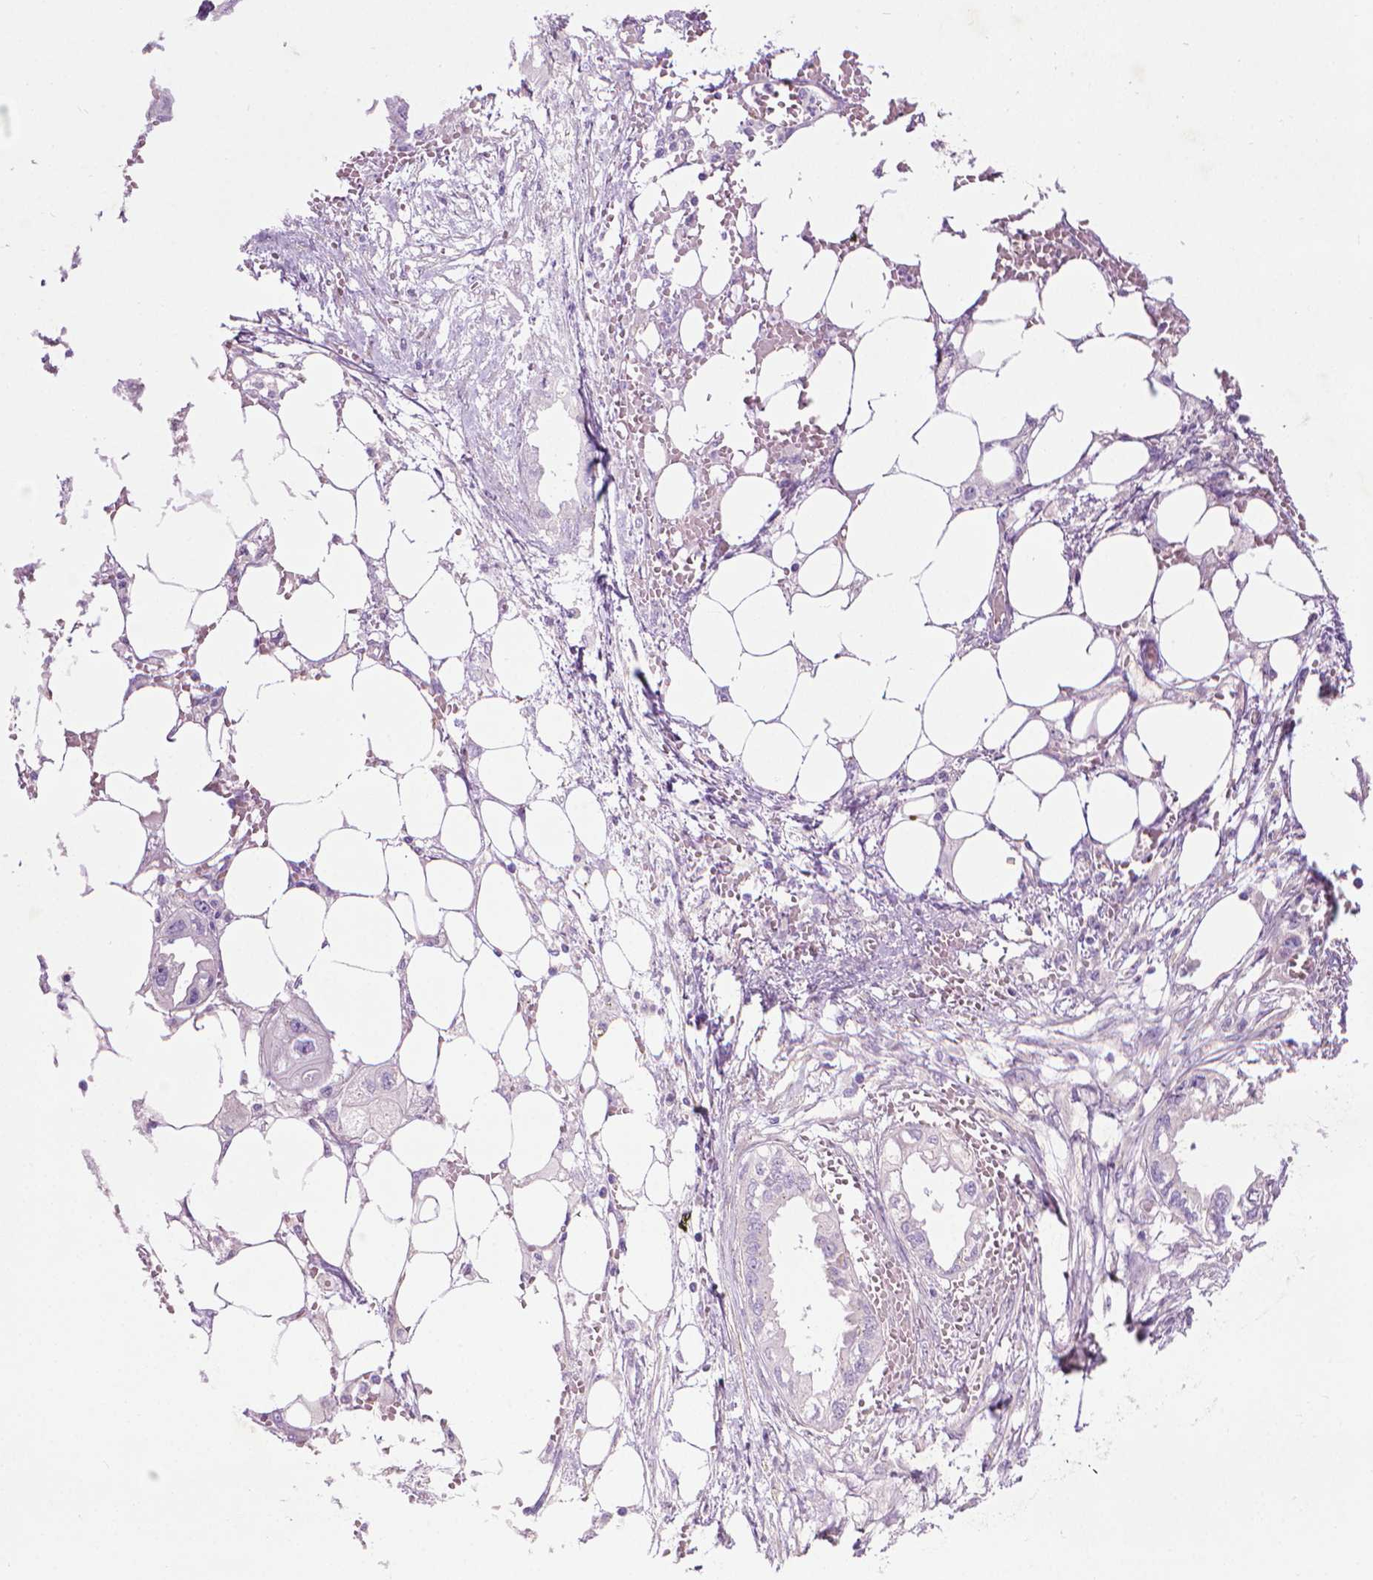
{"staining": {"intensity": "negative", "quantity": "none", "location": "none"}, "tissue": "endometrial cancer", "cell_type": "Tumor cells", "image_type": "cancer", "snomed": [{"axis": "morphology", "description": "Adenocarcinoma, NOS"}, {"axis": "morphology", "description": "Adenocarcinoma, metastatic, NOS"}, {"axis": "topography", "description": "Adipose tissue"}, {"axis": "topography", "description": "Endometrium"}], "caption": "DAB immunohistochemical staining of endometrial cancer (adenocarcinoma) shows no significant expression in tumor cells.", "gene": "AQP10", "patient": {"sex": "female", "age": 67}}